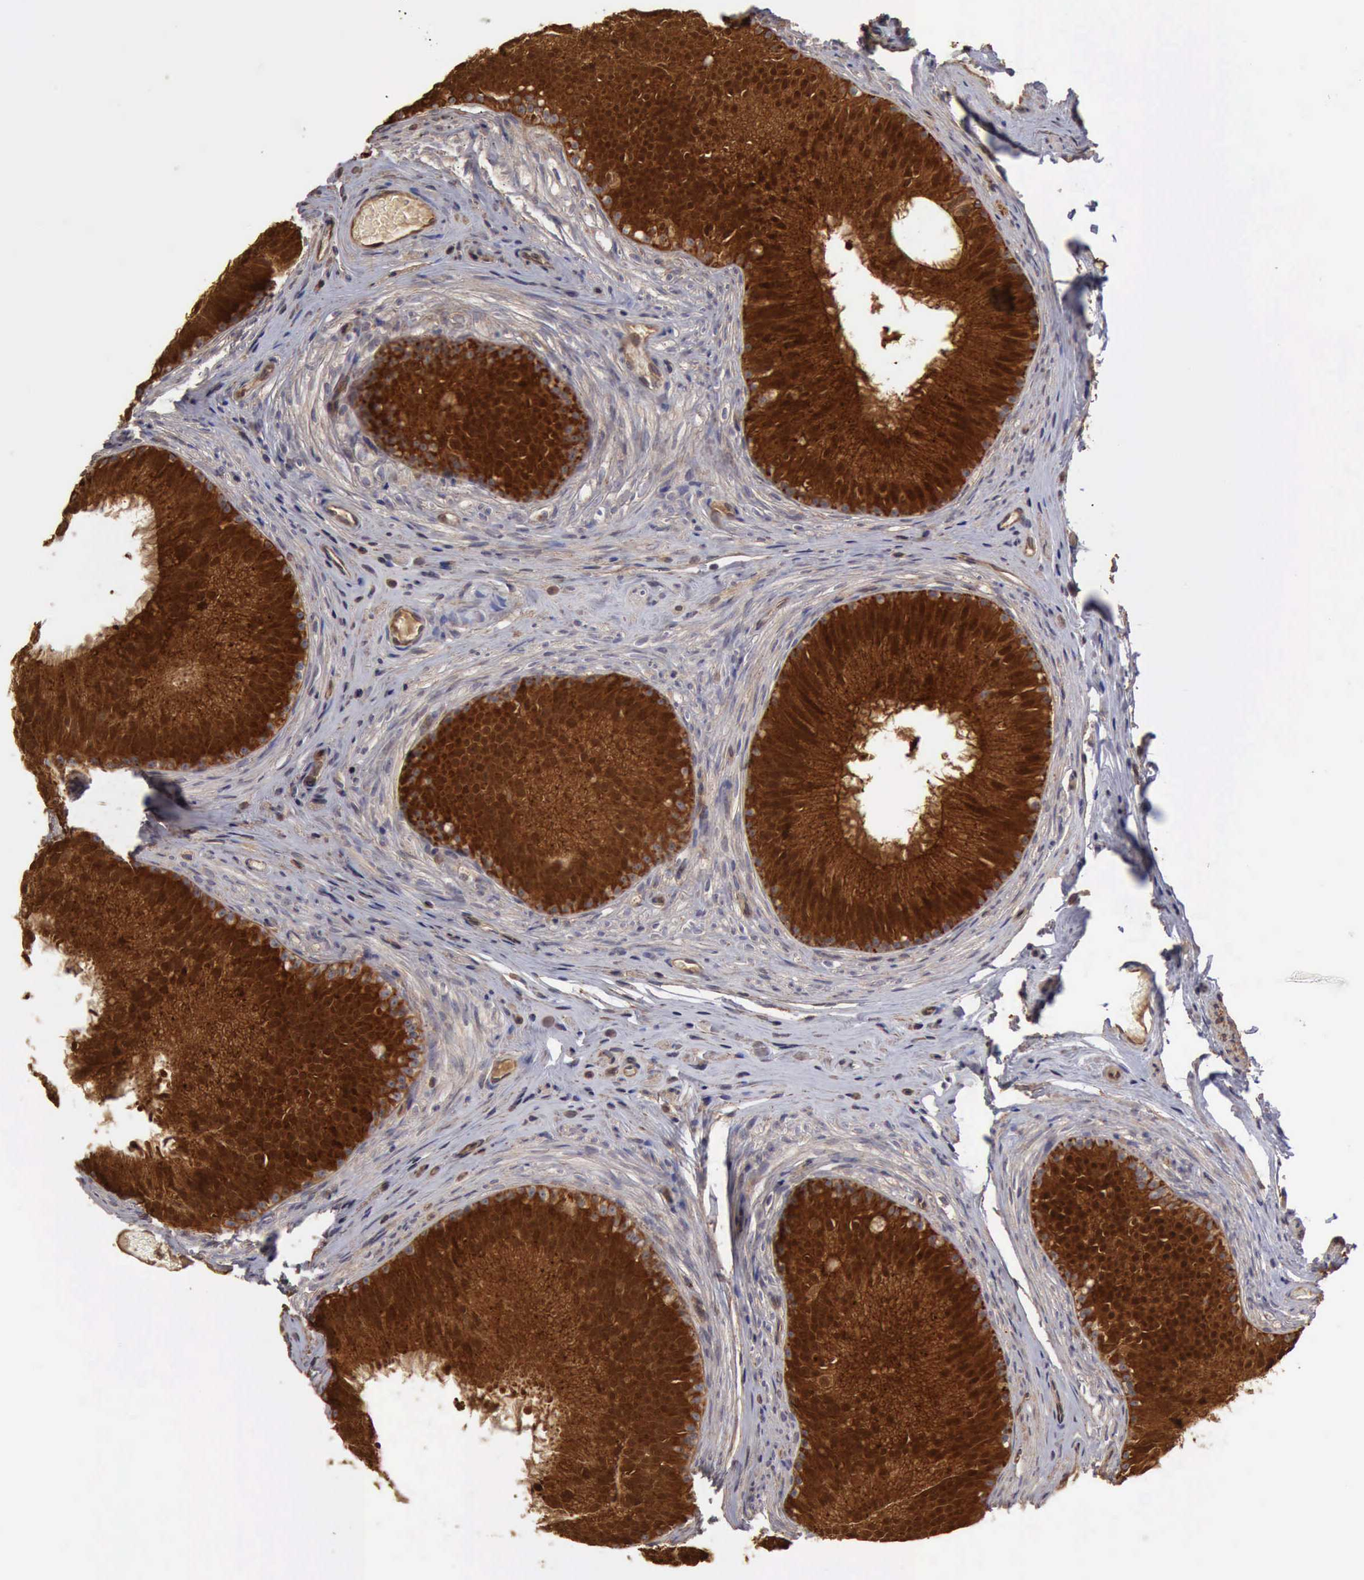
{"staining": {"intensity": "strong", "quantity": ">75%", "location": "cytoplasmic/membranous"}, "tissue": "epididymis", "cell_type": "Glandular cells", "image_type": "normal", "snomed": [{"axis": "morphology", "description": "Normal tissue, NOS"}, {"axis": "topography", "description": "Epididymis"}], "caption": "IHC staining of unremarkable epididymis, which exhibits high levels of strong cytoplasmic/membranous staining in about >75% of glandular cells indicating strong cytoplasmic/membranous protein positivity. The staining was performed using DAB (brown) for protein detection and nuclei were counterstained in hematoxylin (blue).", "gene": "BMX", "patient": {"sex": "male", "age": 32}}